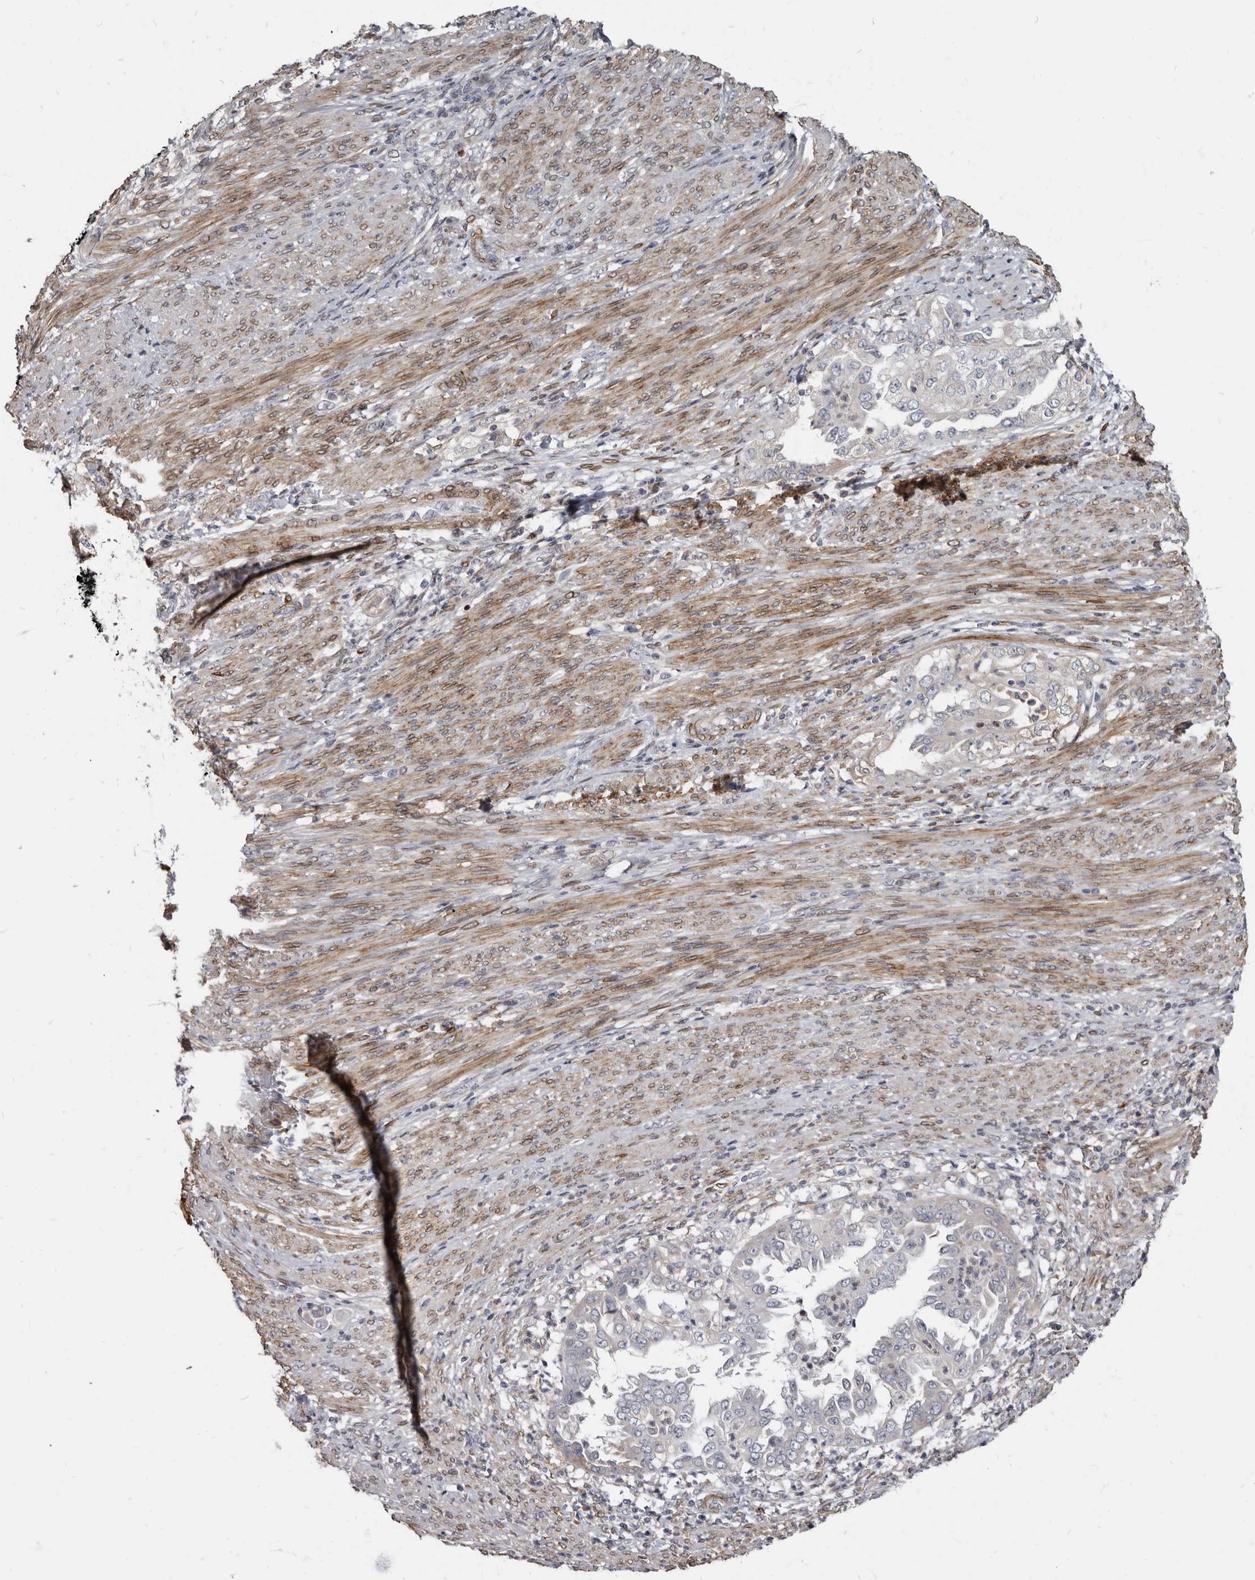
{"staining": {"intensity": "negative", "quantity": "none", "location": "none"}, "tissue": "endometrial cancer", "cell_type": "Tumor cells", "image_type": "cancer", "snomed": [{"axis": "morphology", "description": "Adenocarcinoma, NOS"}, {"axis": "topography", "description": "Endometrium"}], "caption": "High magnification brightfield microscopy of endometrial adenocarcinoma stained with DAB (3,3'-diaminobenzidine) (brown) and counterstained with hematoxylin (blue): tumor cells show no significant staining. (DAB (3,3'-diaminobenzidine) immunohistochemistry visualized using brightfield microscopy, high magnification).", "gene": "MRGPRF", "patient": {"sex": "female", "age": 85}}